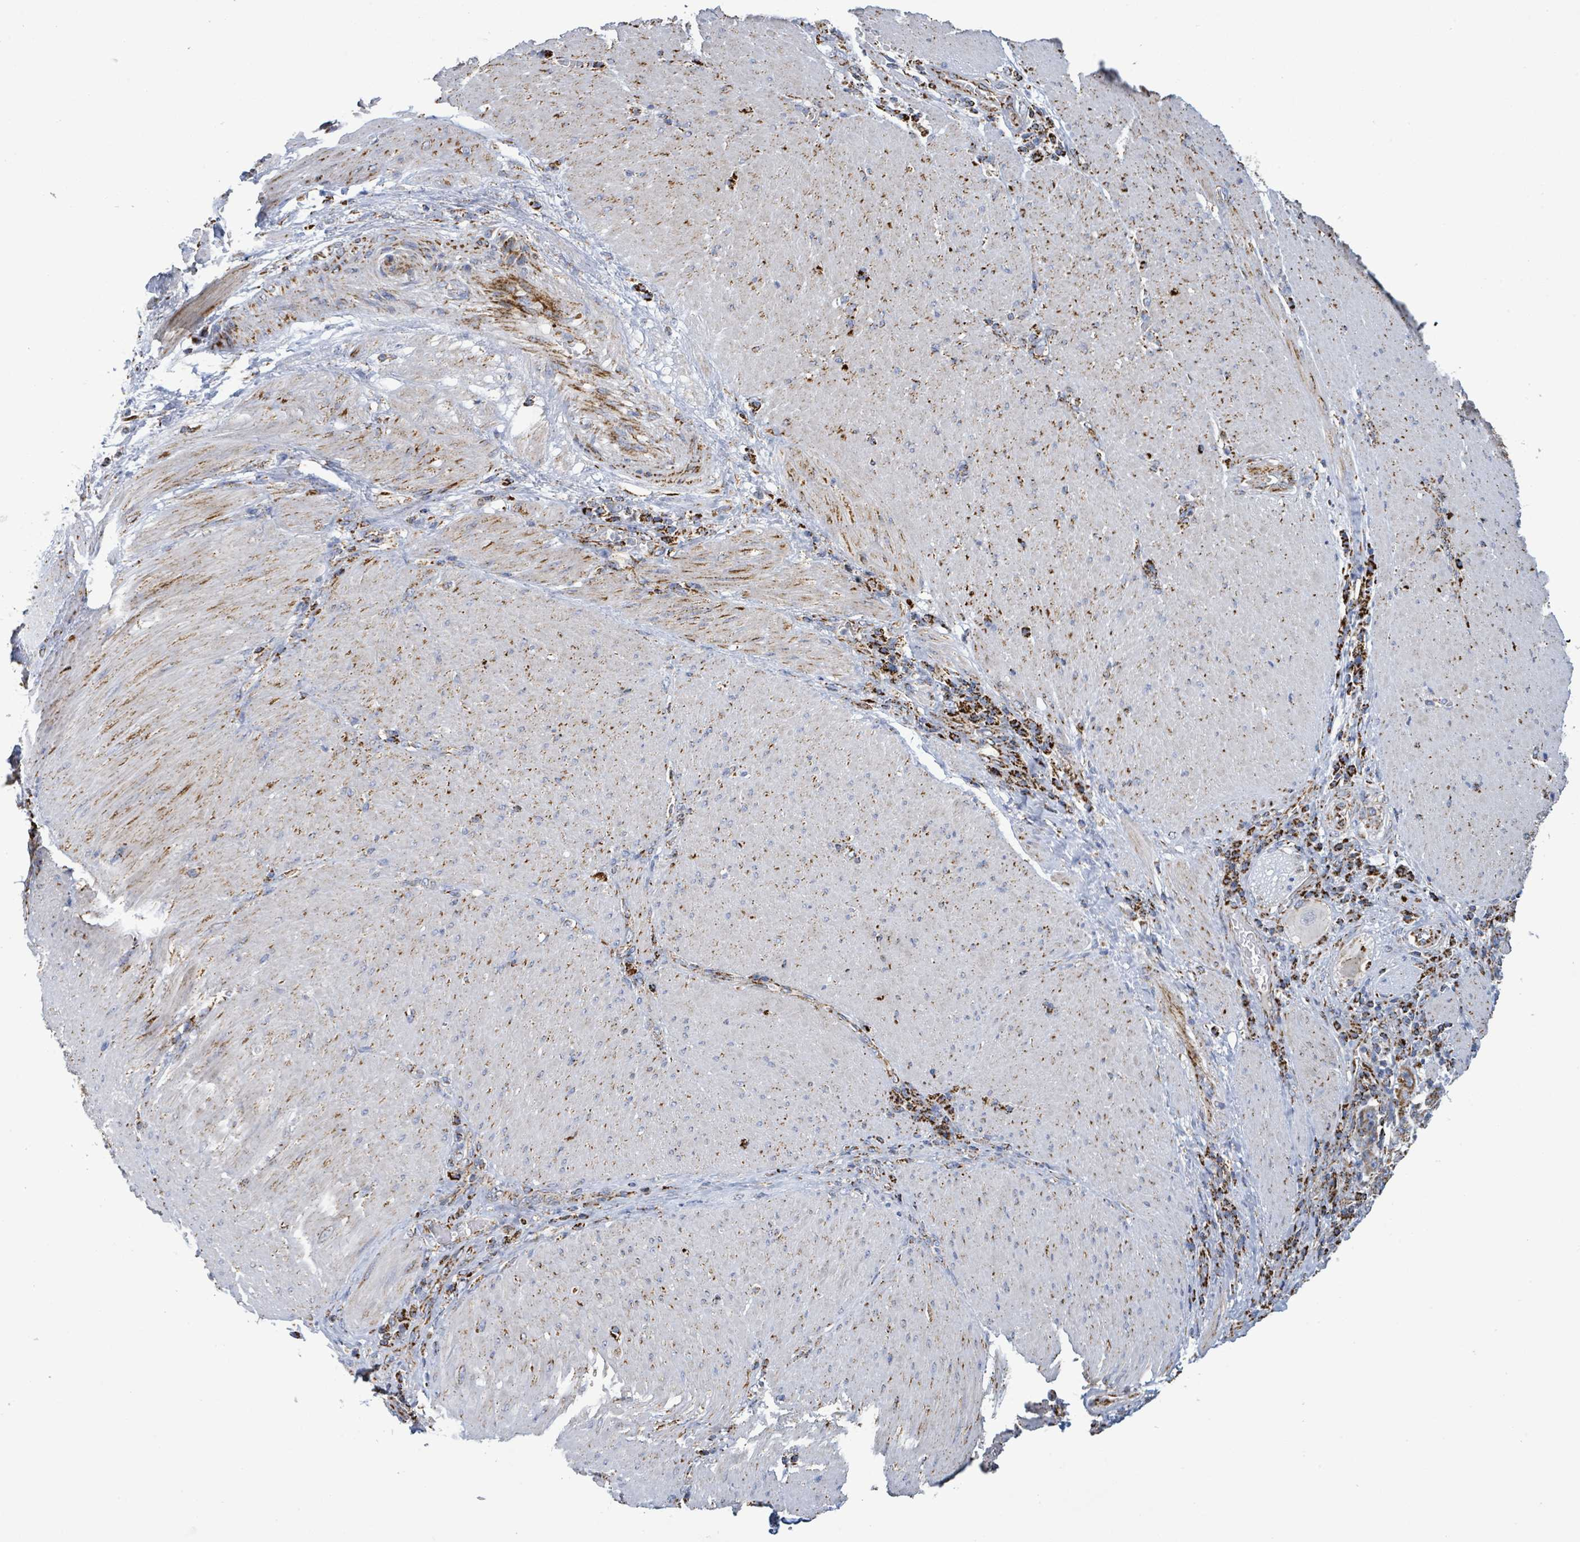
{"staining": {"intensity": "moderate", "quantity": ">75%", "location": "cytoplasmic/membranous"}, "tissue": "stomach cancer", "cell_type": "Tumor cells", "image_type": "cancer", "snomed": [{"axis": "morphology", "description": "Normal tissue, NOS"}, {"axis": "morphology", "description": "Adenocarcinoma, NOS"}, {"axis": "topography", "description": "Stomach, upper"}, {"axis": "topography", "description": "Stomach"}], "caption": "A high-resolution histopathology image shows immunohistochemistry (IHC) staining of stomach cancer (adenocarcinoma), which exhibits moderate cytoplasmic/membranous staining in approximately >75% of tumor cells. The staining was performed using DAB to visualize the protein expression in brown, while the nuclei were stained in blue with hematoxylin (Magnification: 20x).", "gene": "SUCLG2", "patient": {"sex": "male", "age": 59}}